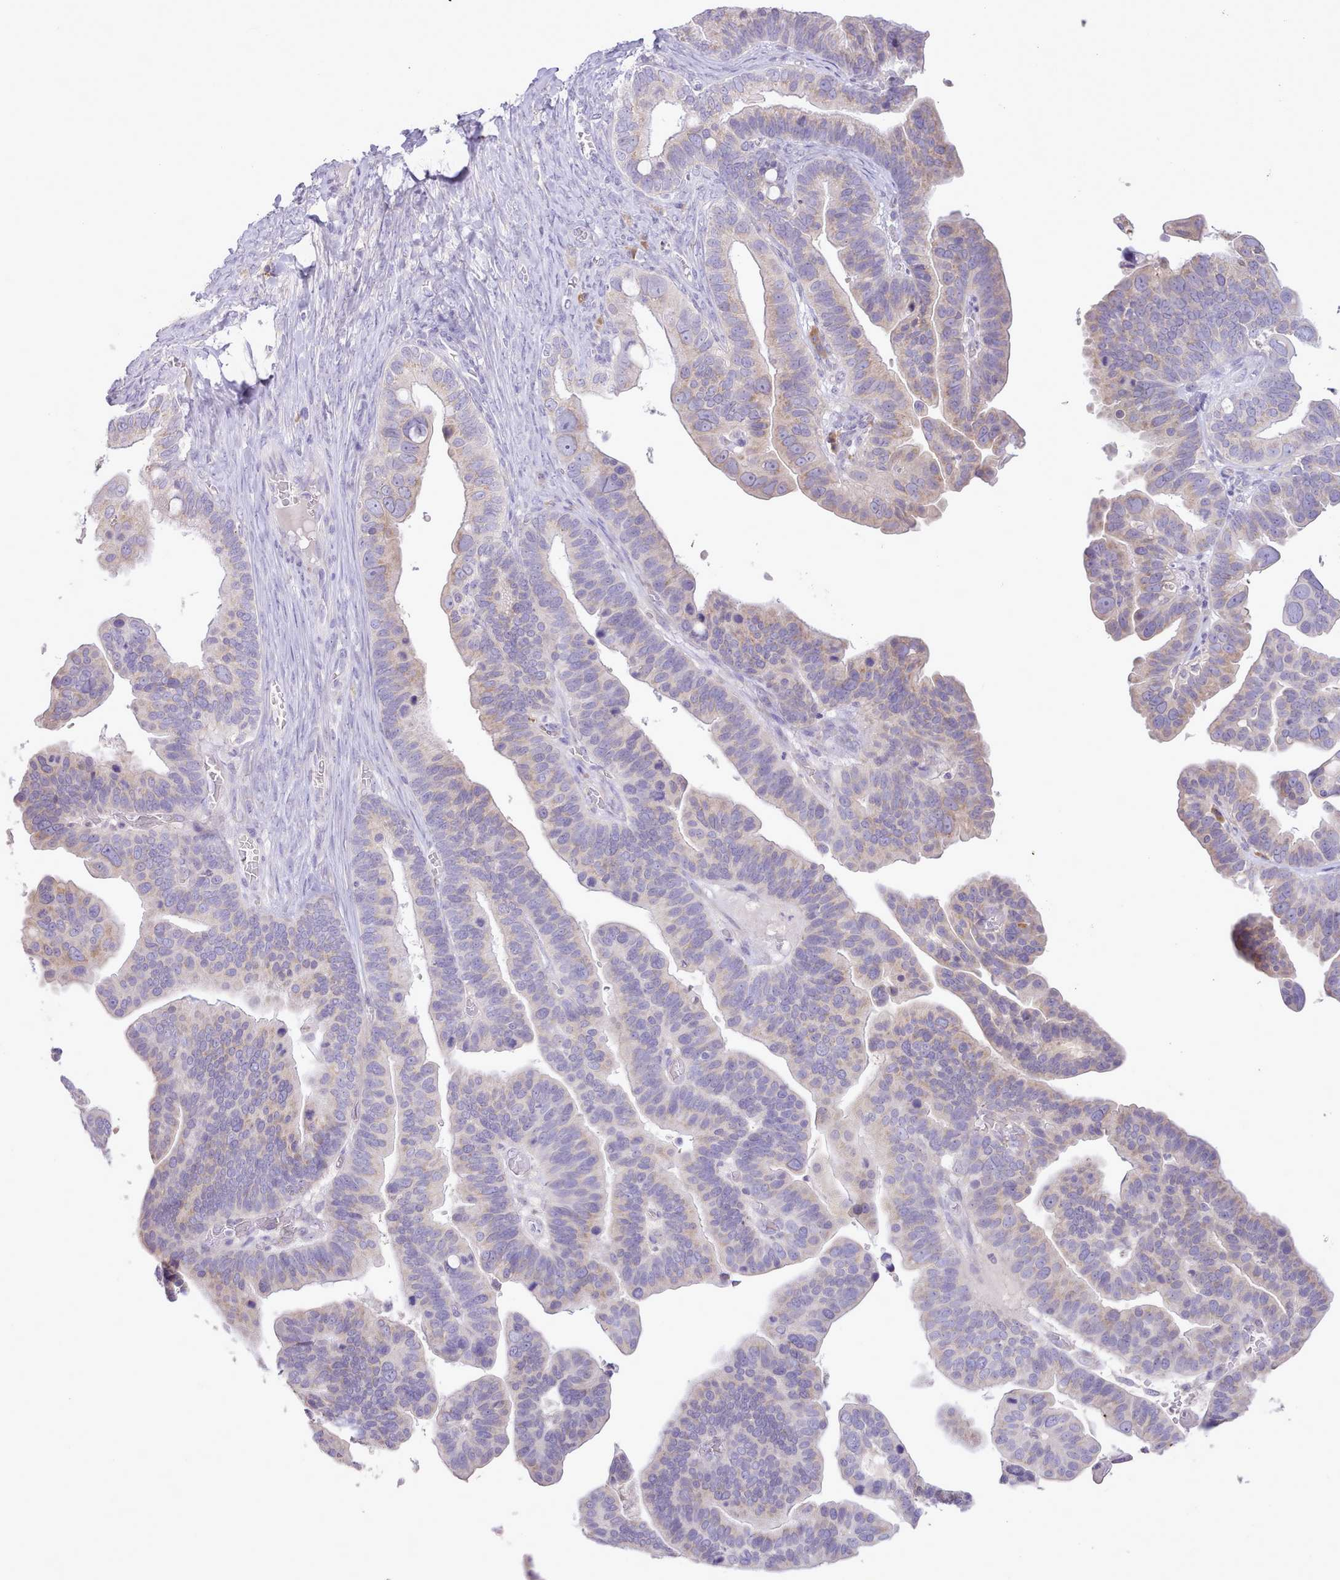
{"staining": {"intensity": "weak", "quantity": "<25%", "location": "cytoplasmic/membranous"}, "tissue": "ovarian cancer", "cell_type": "Tumor cells", "image_type": "cancer", "snomed": [{"axis": "morphology", "description": "Cystadenocarcinoma, serous, NOS"}, {"axis": "topography", "description": "Ovary"}], "caption": "The micrograph exhibits no significant staining in tumor cells of serous cystadenocarcinoma (ovarian).", "gene": "CCL1", "patient": {"sex": "female", "age": 56}}